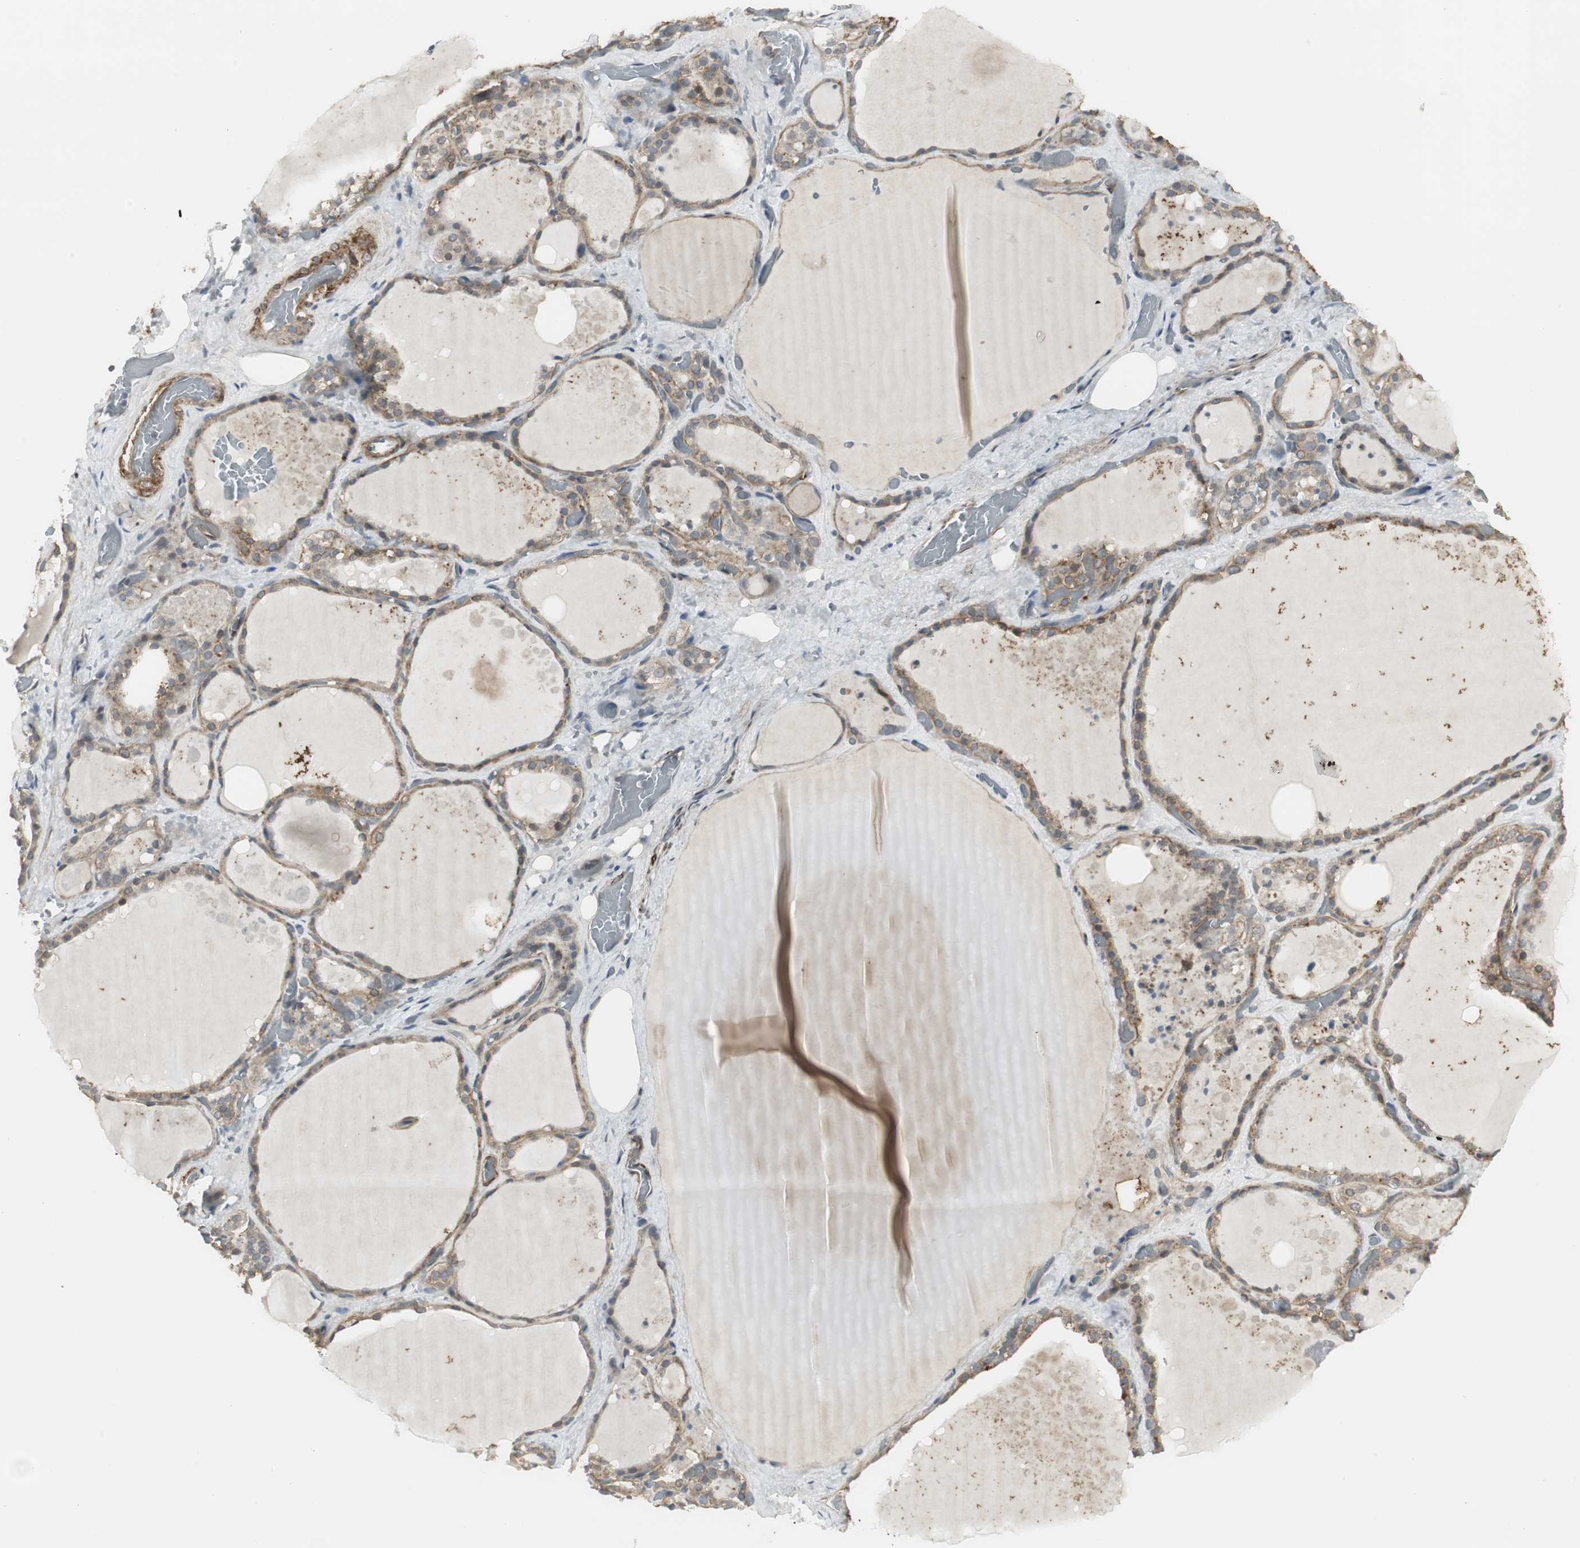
{"staining": {"intensity": "moderate", "quantity": ">75%", "location": "cytoplasmic/membranous"}, "tissue": "thyroid gland", "cell_type": "Glandular cells", "image_type": "normal", "snomed": [{"axis": "morphology", "description": "Normal tissue, NOS"}, {"axis": "topography", "description": "Thyroid gland"}], "caption": "This is a photomicrograph of immunohistochemistry (IHC) staining of benign thyroid gland, which shows moderate expression in the cytoplasmic/membranous of glandular cells.", "gene": "SCYL3", "patient": {"sex": "male", "age": 61}}